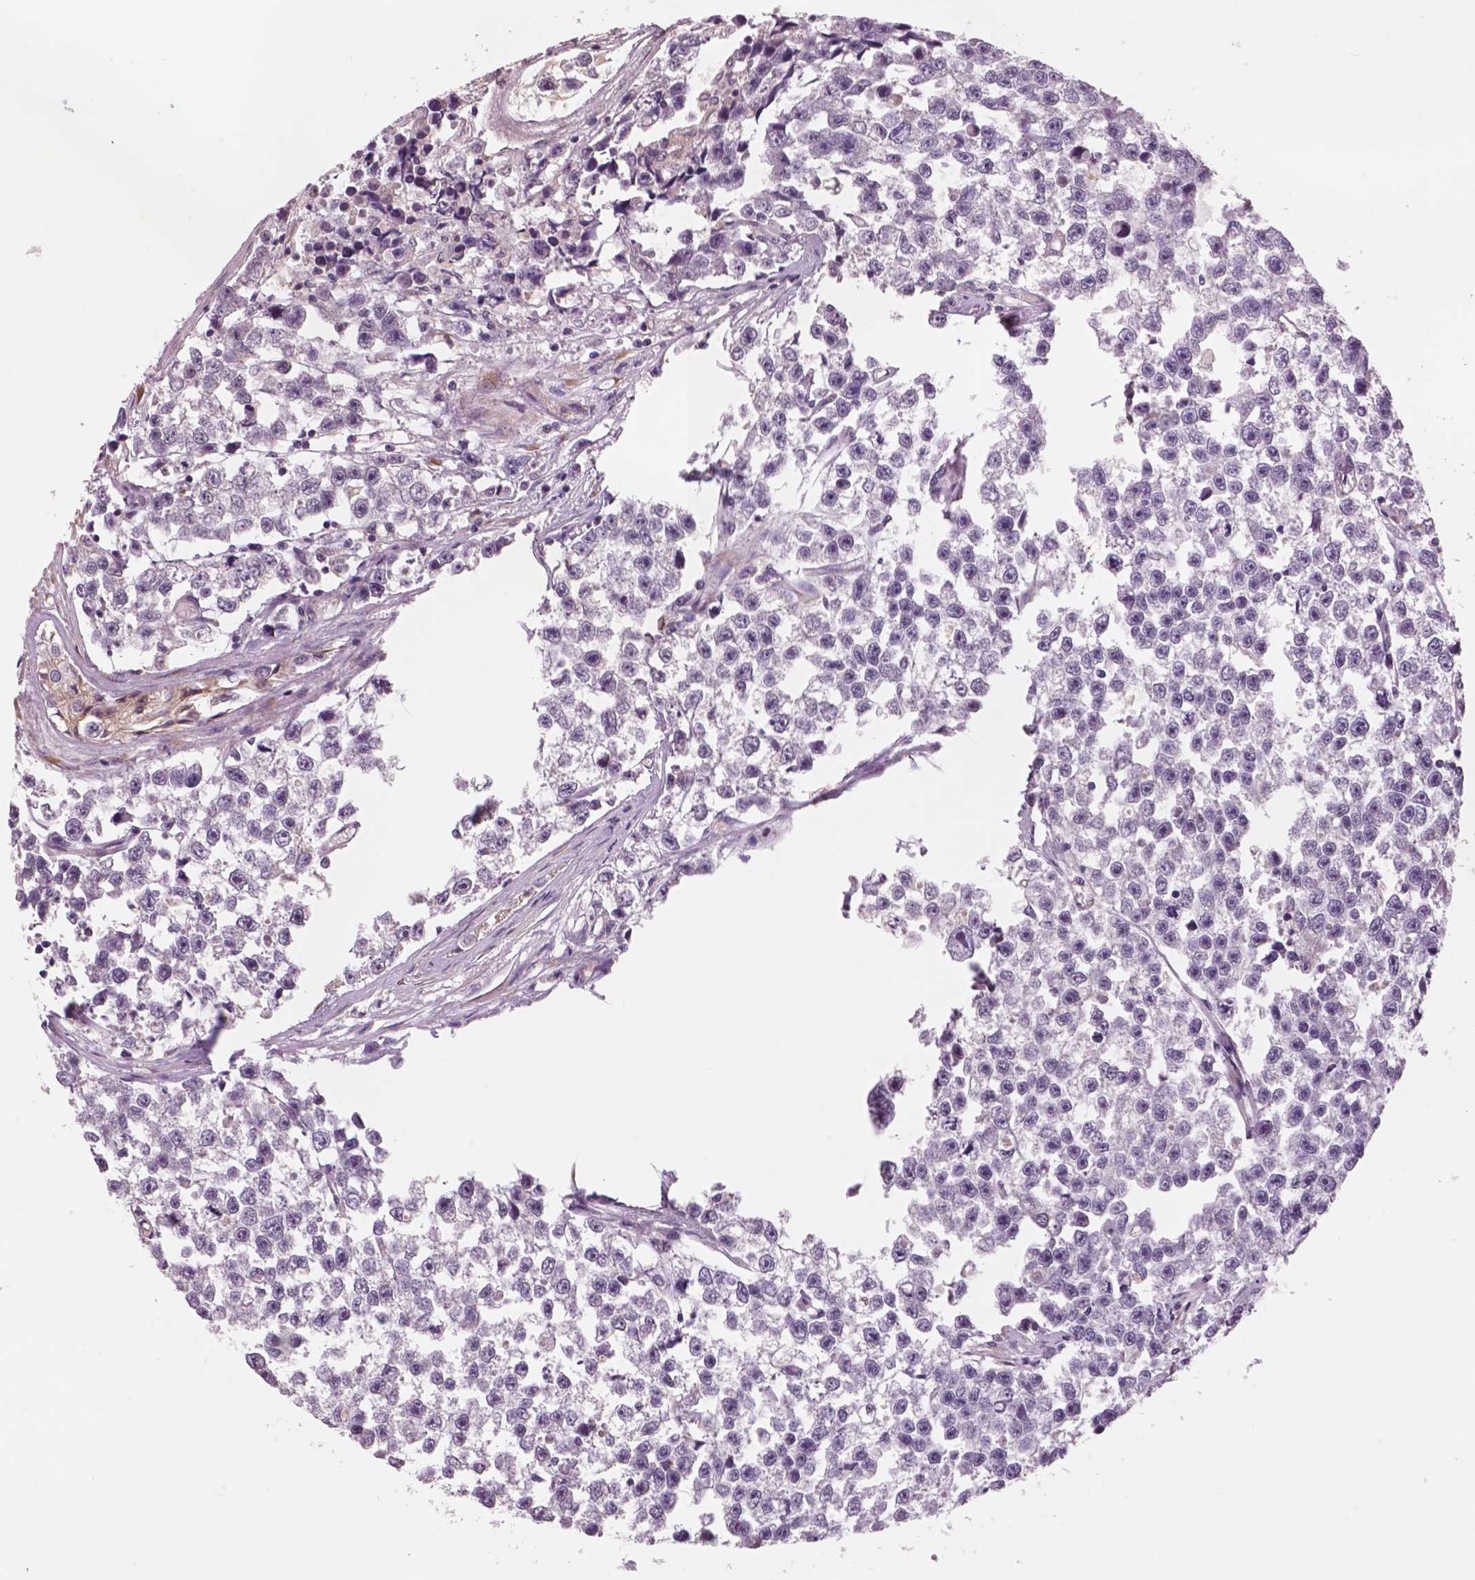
{"staining": {"intensity": "negative", "quantity": "none", "location": "none"}, "tissue": "testis cancer", "cell_type": "Tumor cells", "image_type": "cancer", "snomed": [{"axis": "morphology", "description": "Seminoma, NOS"}, {"axis": "topography", "description": "Testis"}], "caption": "A high-resolution photomicrograph shows IHC staining of testis cancer, which shows no significant positivity in tumor cells. The staining was performed using DAB to visualize the protein expression in brown, while the nuclei were stained in blue with hematoxylin (Magnification: 20x).", "gene": "STAT3", "patient": {"sex": "male", "age": 26}}